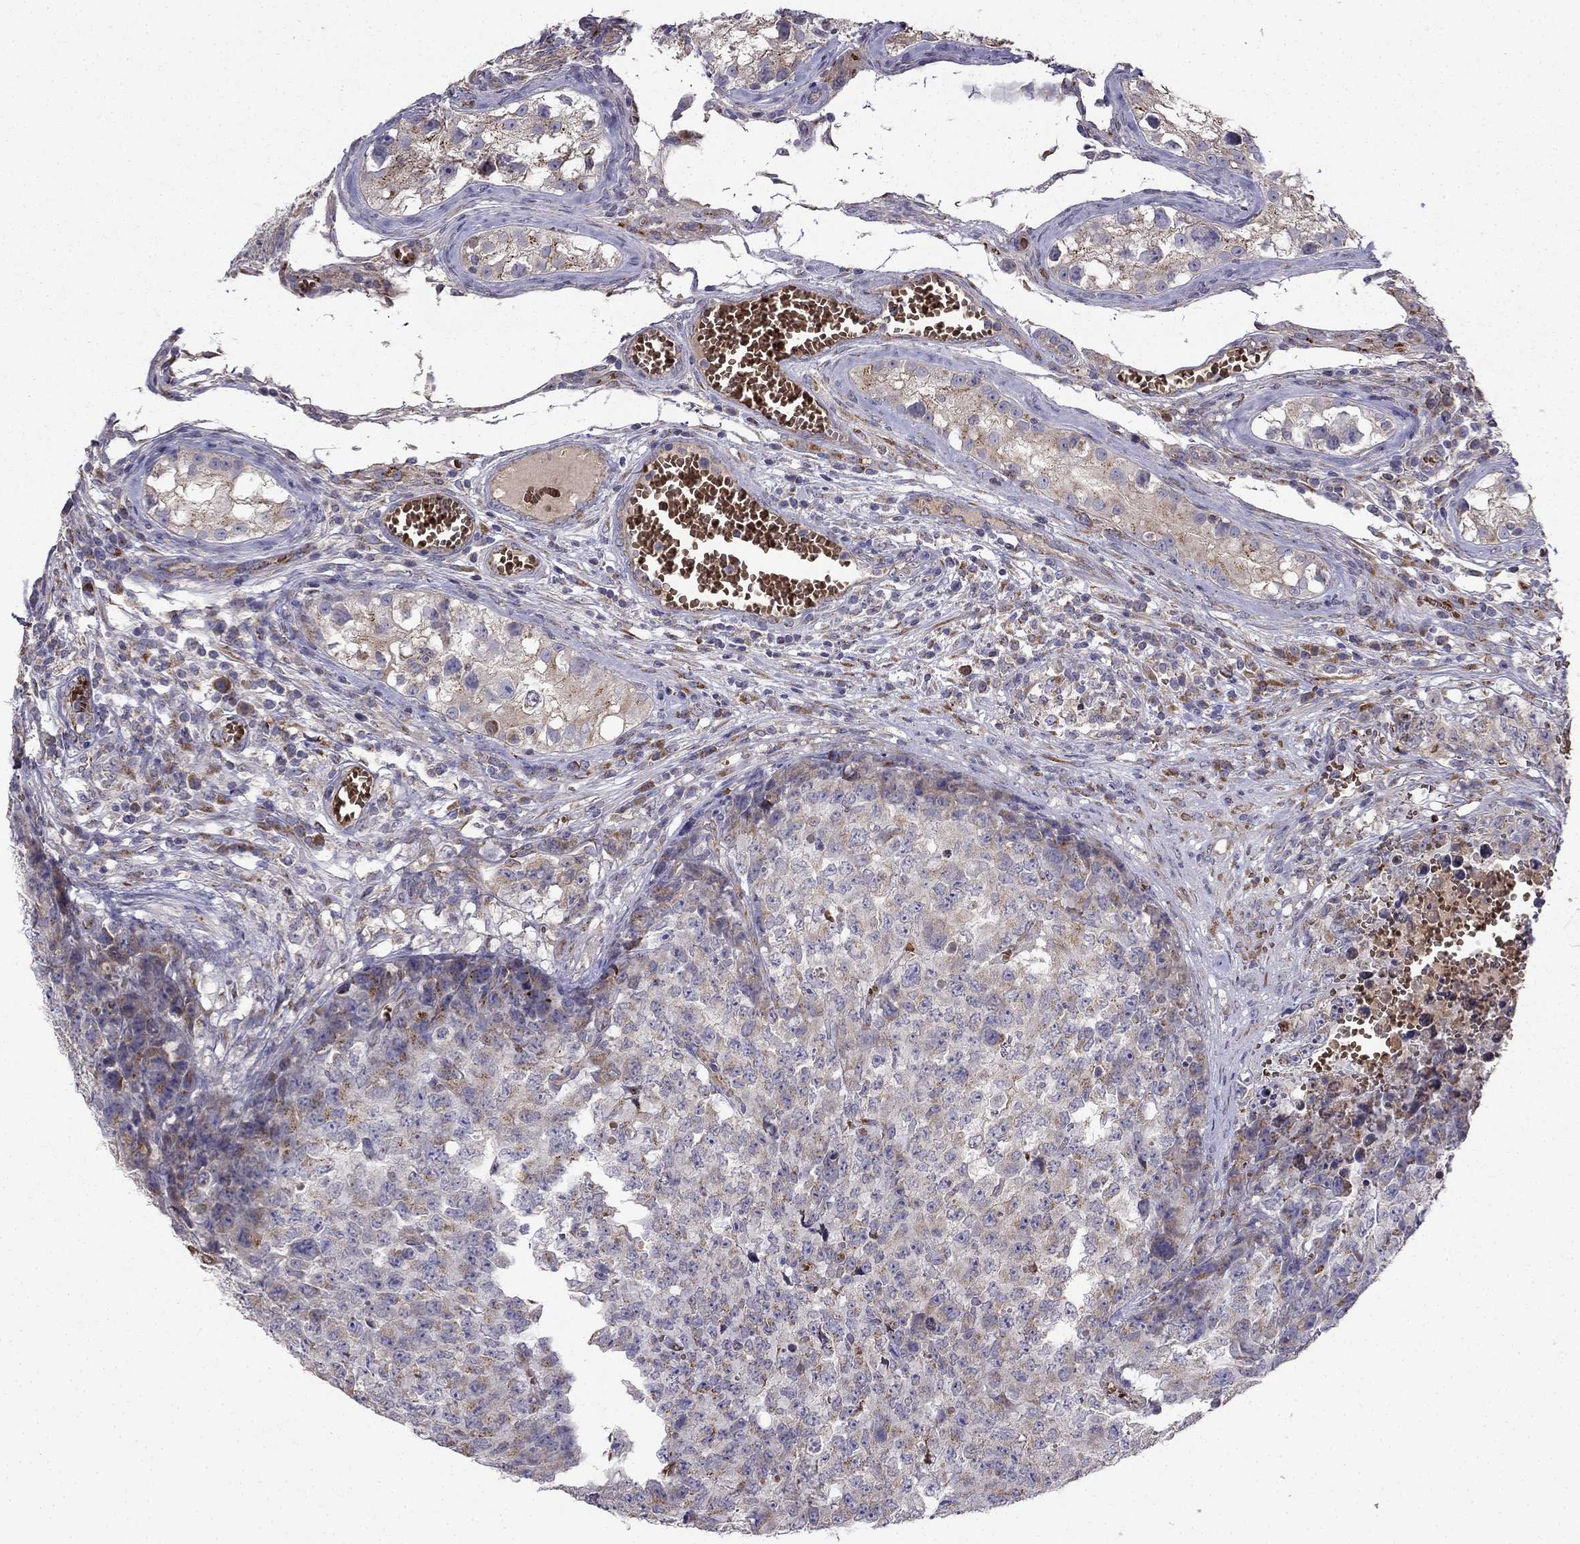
{"staining": {"intensity": "negative", "quantity": "none", "location": "none"}, "tissue": "testis cancer", "cell_type": "Tumor cells", "image_type": "cancer", "snomed": [{"axis": "morphology", "description": "Carcinoma, Embryonal, NOS"}, {"axis": "topography", "description": "Testis"}], "caption": "Micrograph shows no significant protein staining in tumor cells of testis cancer.", "gene": "B4GALT7", "patient": {"sex": "male", "age": 23}}